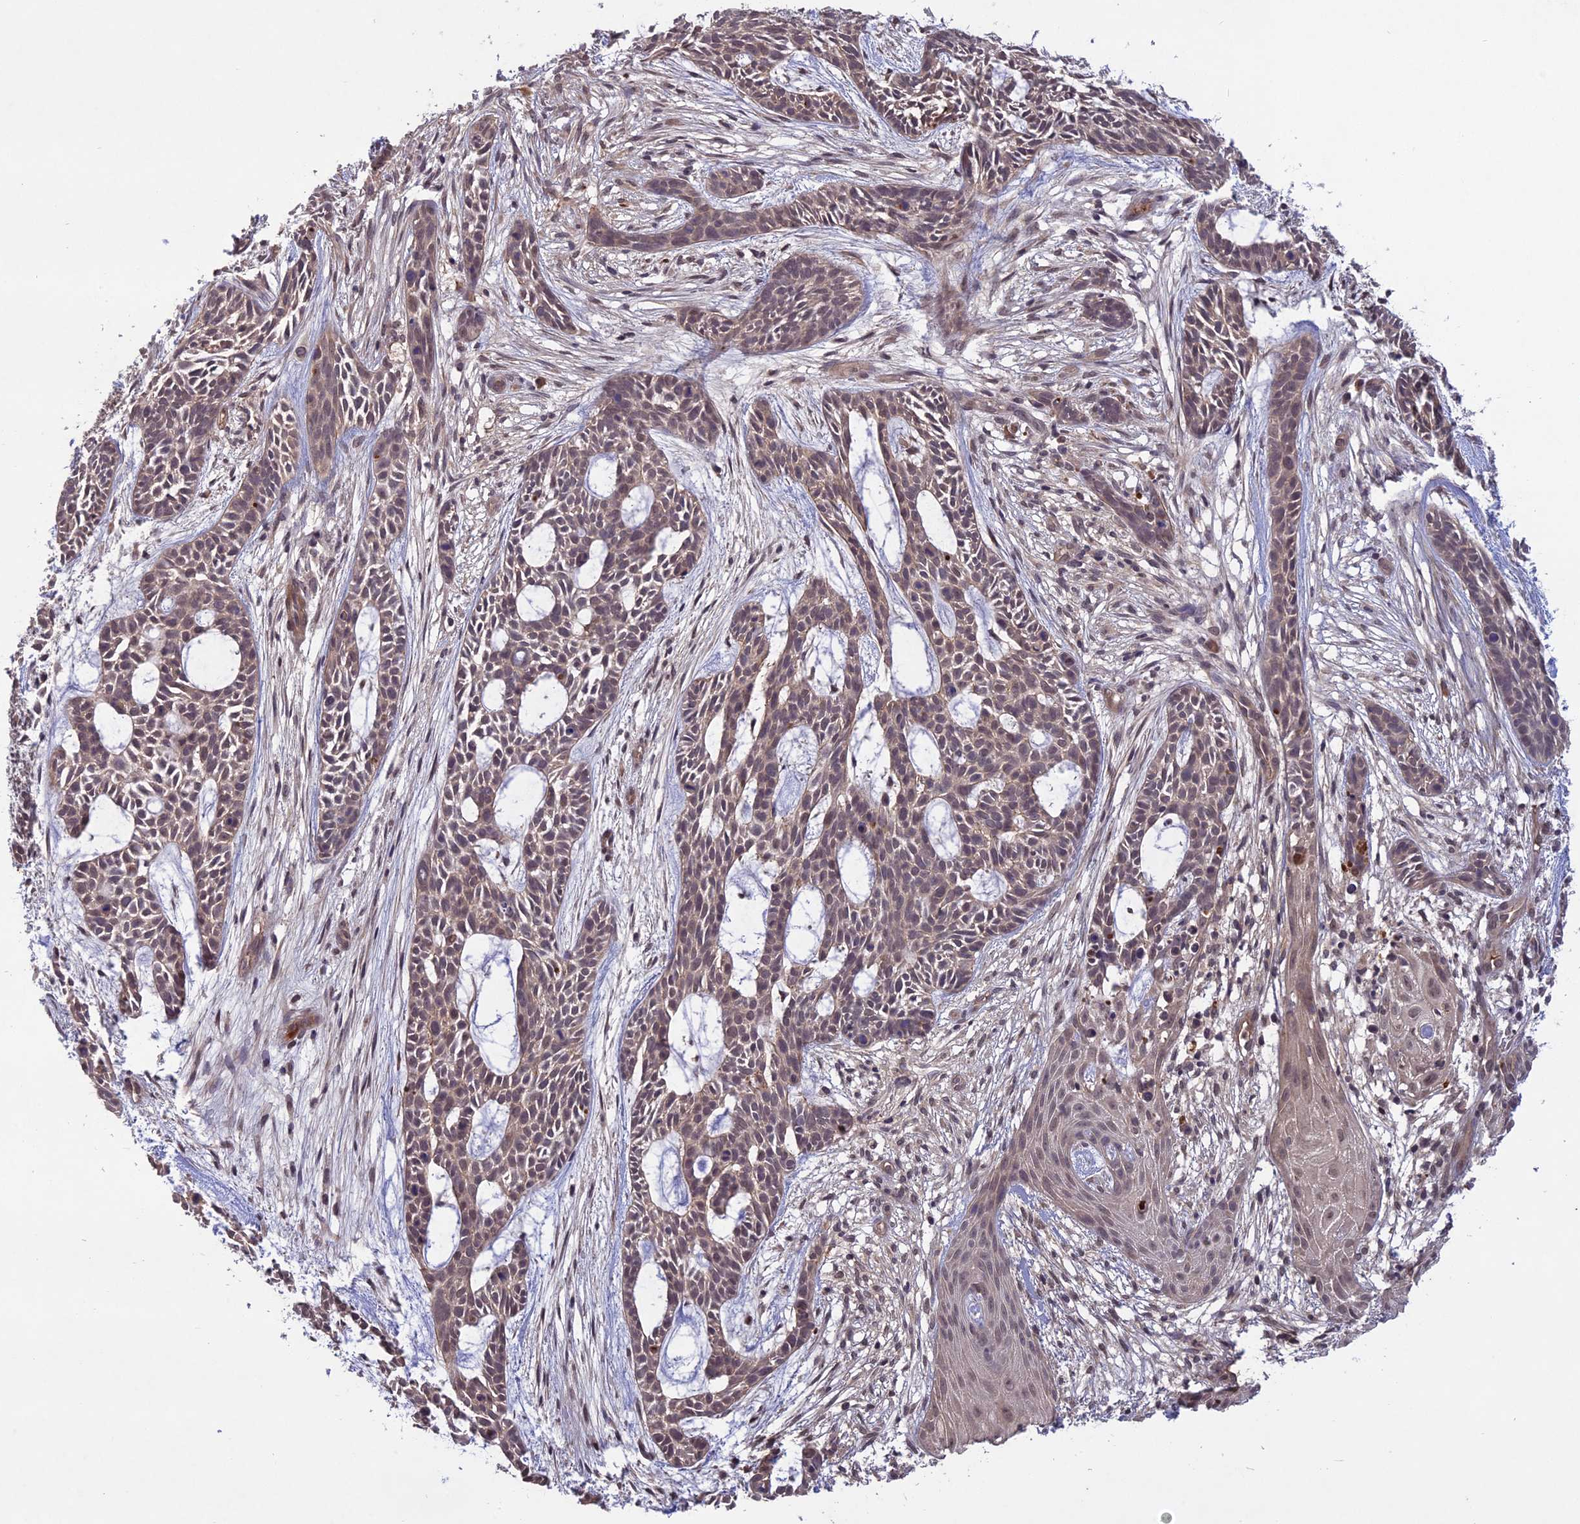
{"staining": {"intensity": "weak", "quantity": "25%-75%", "location": "cytoplasmic/membranous"}, "tissue": "skin cancer", "cell_type": "Tumor cells", "image_type": "cancer", "snomed": [{"axis": "morphology", "description": "Basal cell carcinoma"}, {"axis": "topography", "description": "Skin"}], "caption": "There is low levels of weak cytoplasmic/membranous expression in tumor cells of basal cell carcinoma (skin), as demonstrated by immunohistochemical staining (brown color).", "gene": "ADO", "patient": {"sex": "male", "age": 89}}